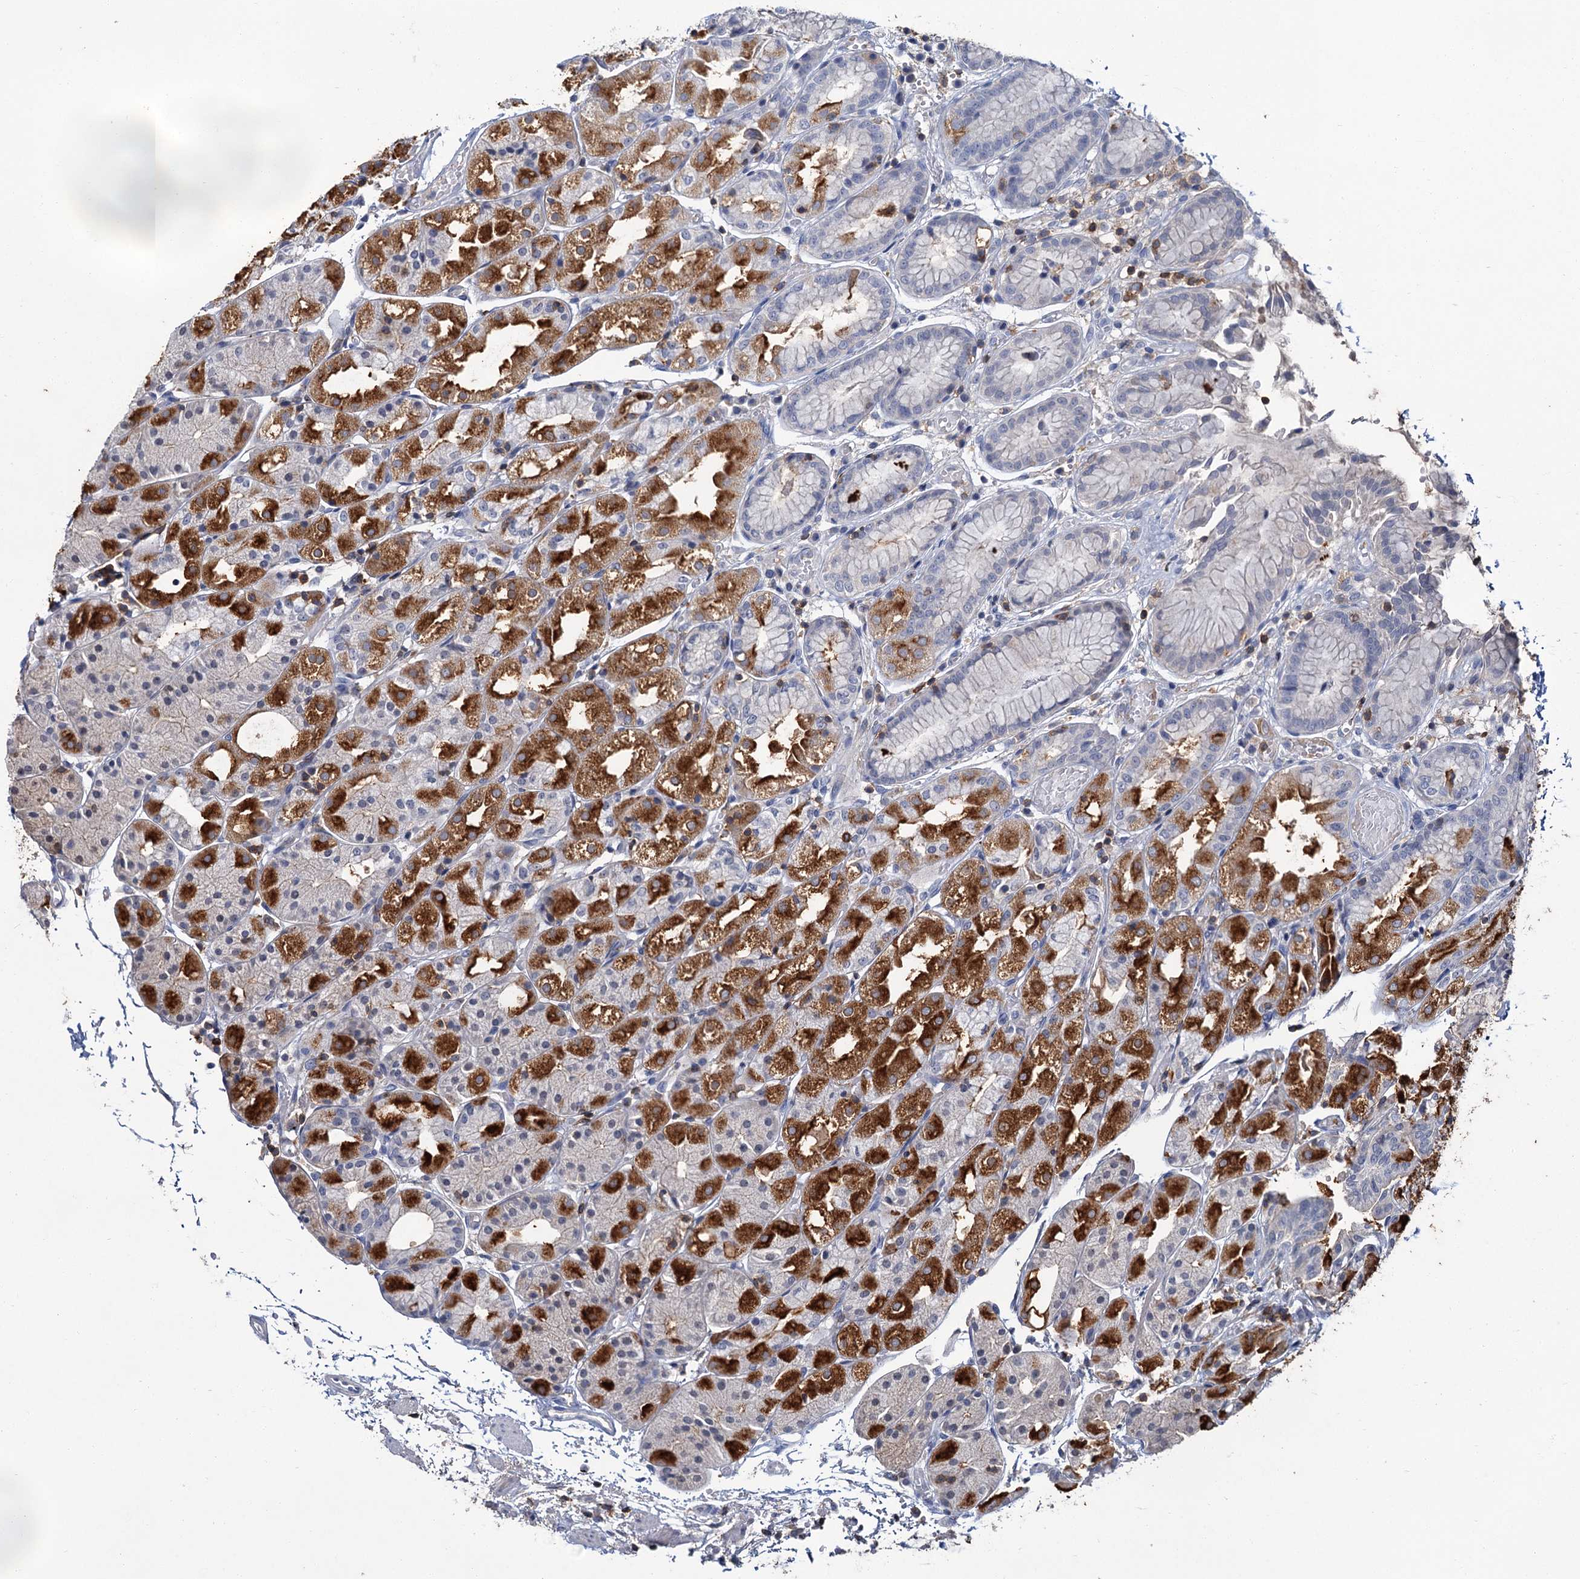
{"staining": {"intensity": "strong", "quantity": "<25%", "location": "cytoplasmic/membranous"}, "tissue": "stomach", "cell_type": "Glandular cells", "image_type": "normal", "snomed": [{"axis": "morphology", "description": "Normal tissue, NOS"}, {"axis": "topography", "description": "Stomach, upper"}], "caption": "Stomach stained with DAB (3,3'-diaminobenzidine) IHC reveals medium levels of strong cytoplasmic/membranous staining in about <25% of glandular cells. Nuclei are stained in blue.", "gene": "FGFR2", "patient": {"sex": "male", "age": 72}}